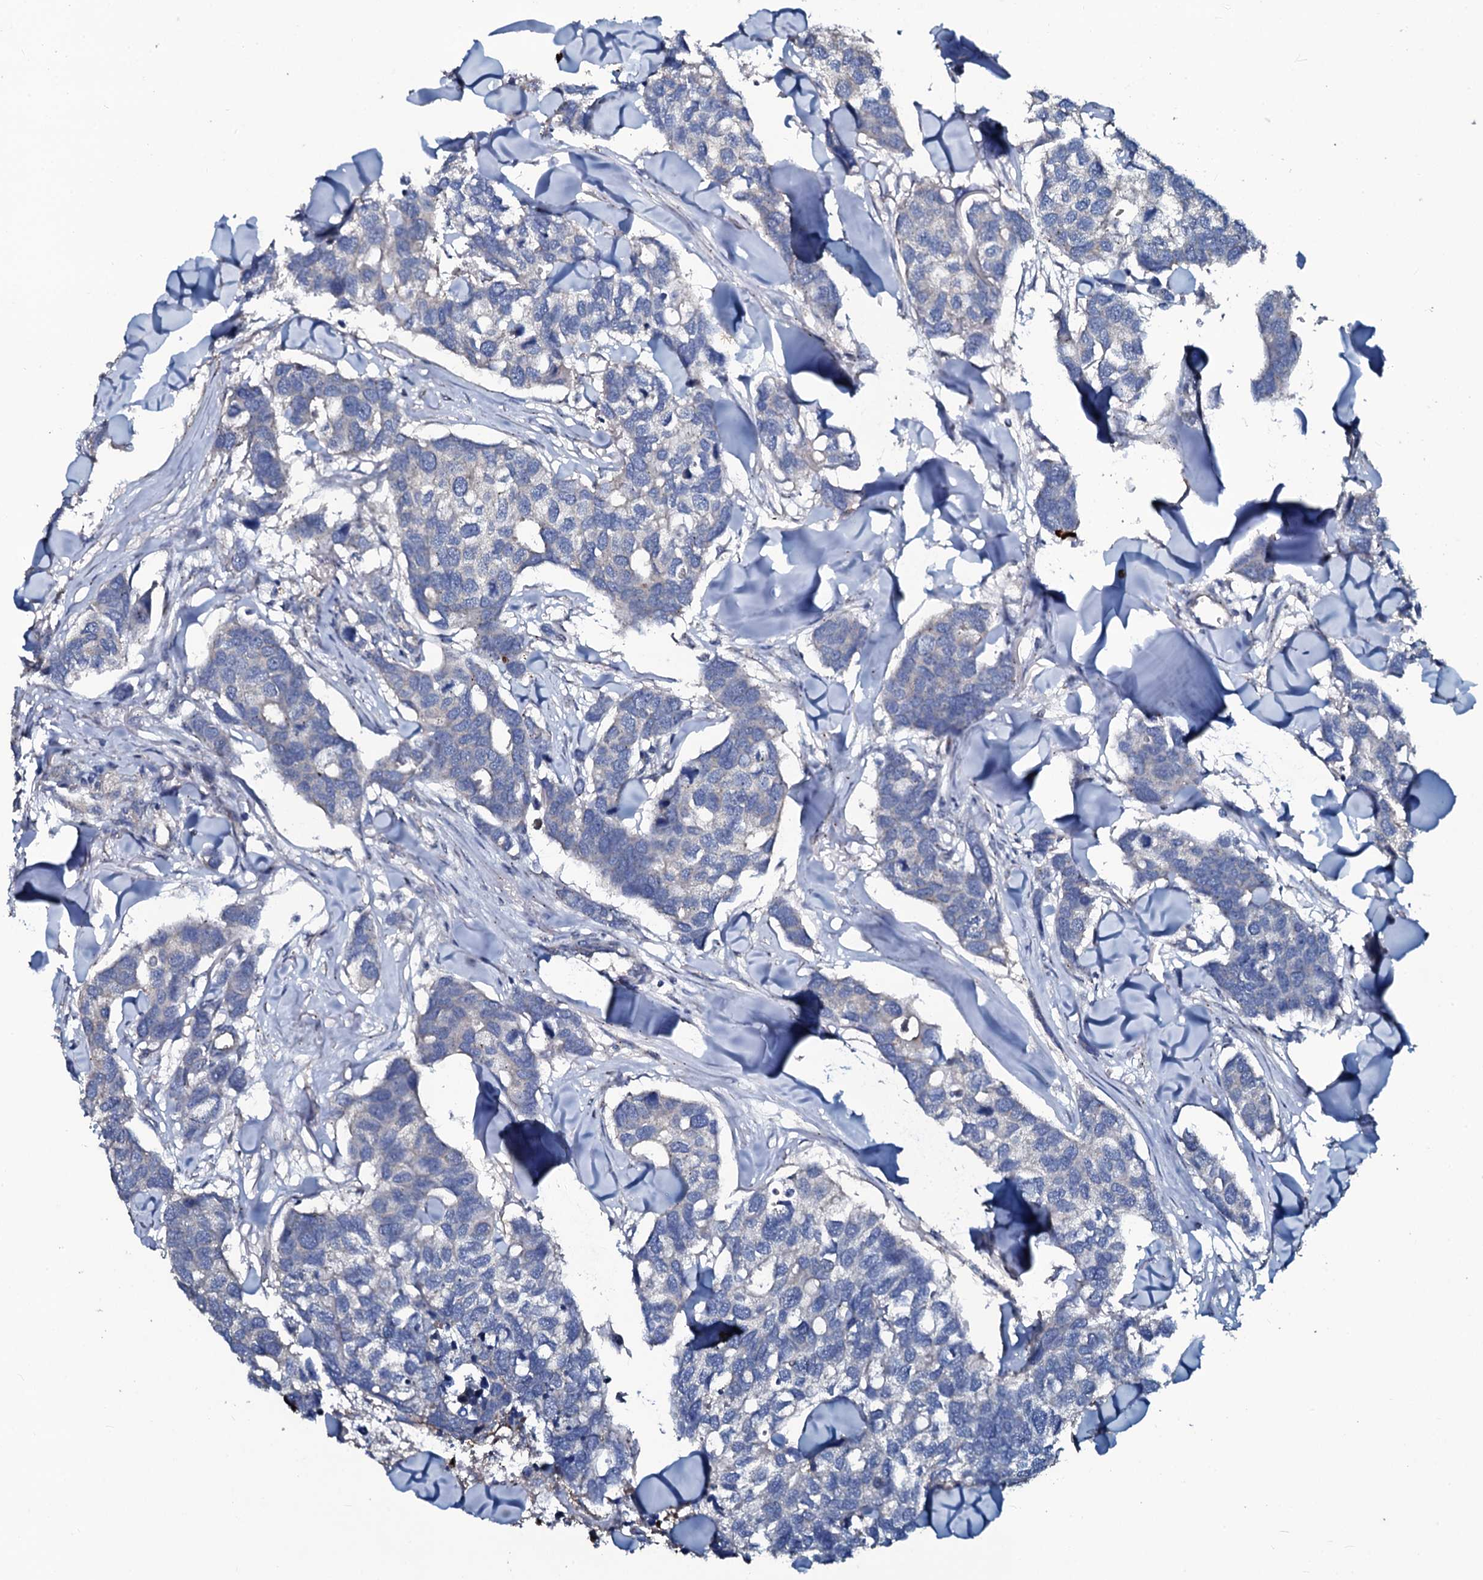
{"staining": {"intensity": "negative", "quantity": "none", "location": "none"}, "tissue": "breast cancer", "cell_type": "Tumor cells", "image_type": "cancer", "snomed": [{"axis": "morphology", "description": "Duct carcinoma"}, {"axis": "topography", "description": "Breast"}], "caption": "Immunohistochemistry photomicrograph of human invasive ductal carcinoma (breast) stained for a protein (brown), which exhibits no staining in tumor cells. (DAB (3,3'-diaminobenzidine) IHC, high magnification).", "gene": "USPL1", "patient": {"sex": "female", "age": 83}}